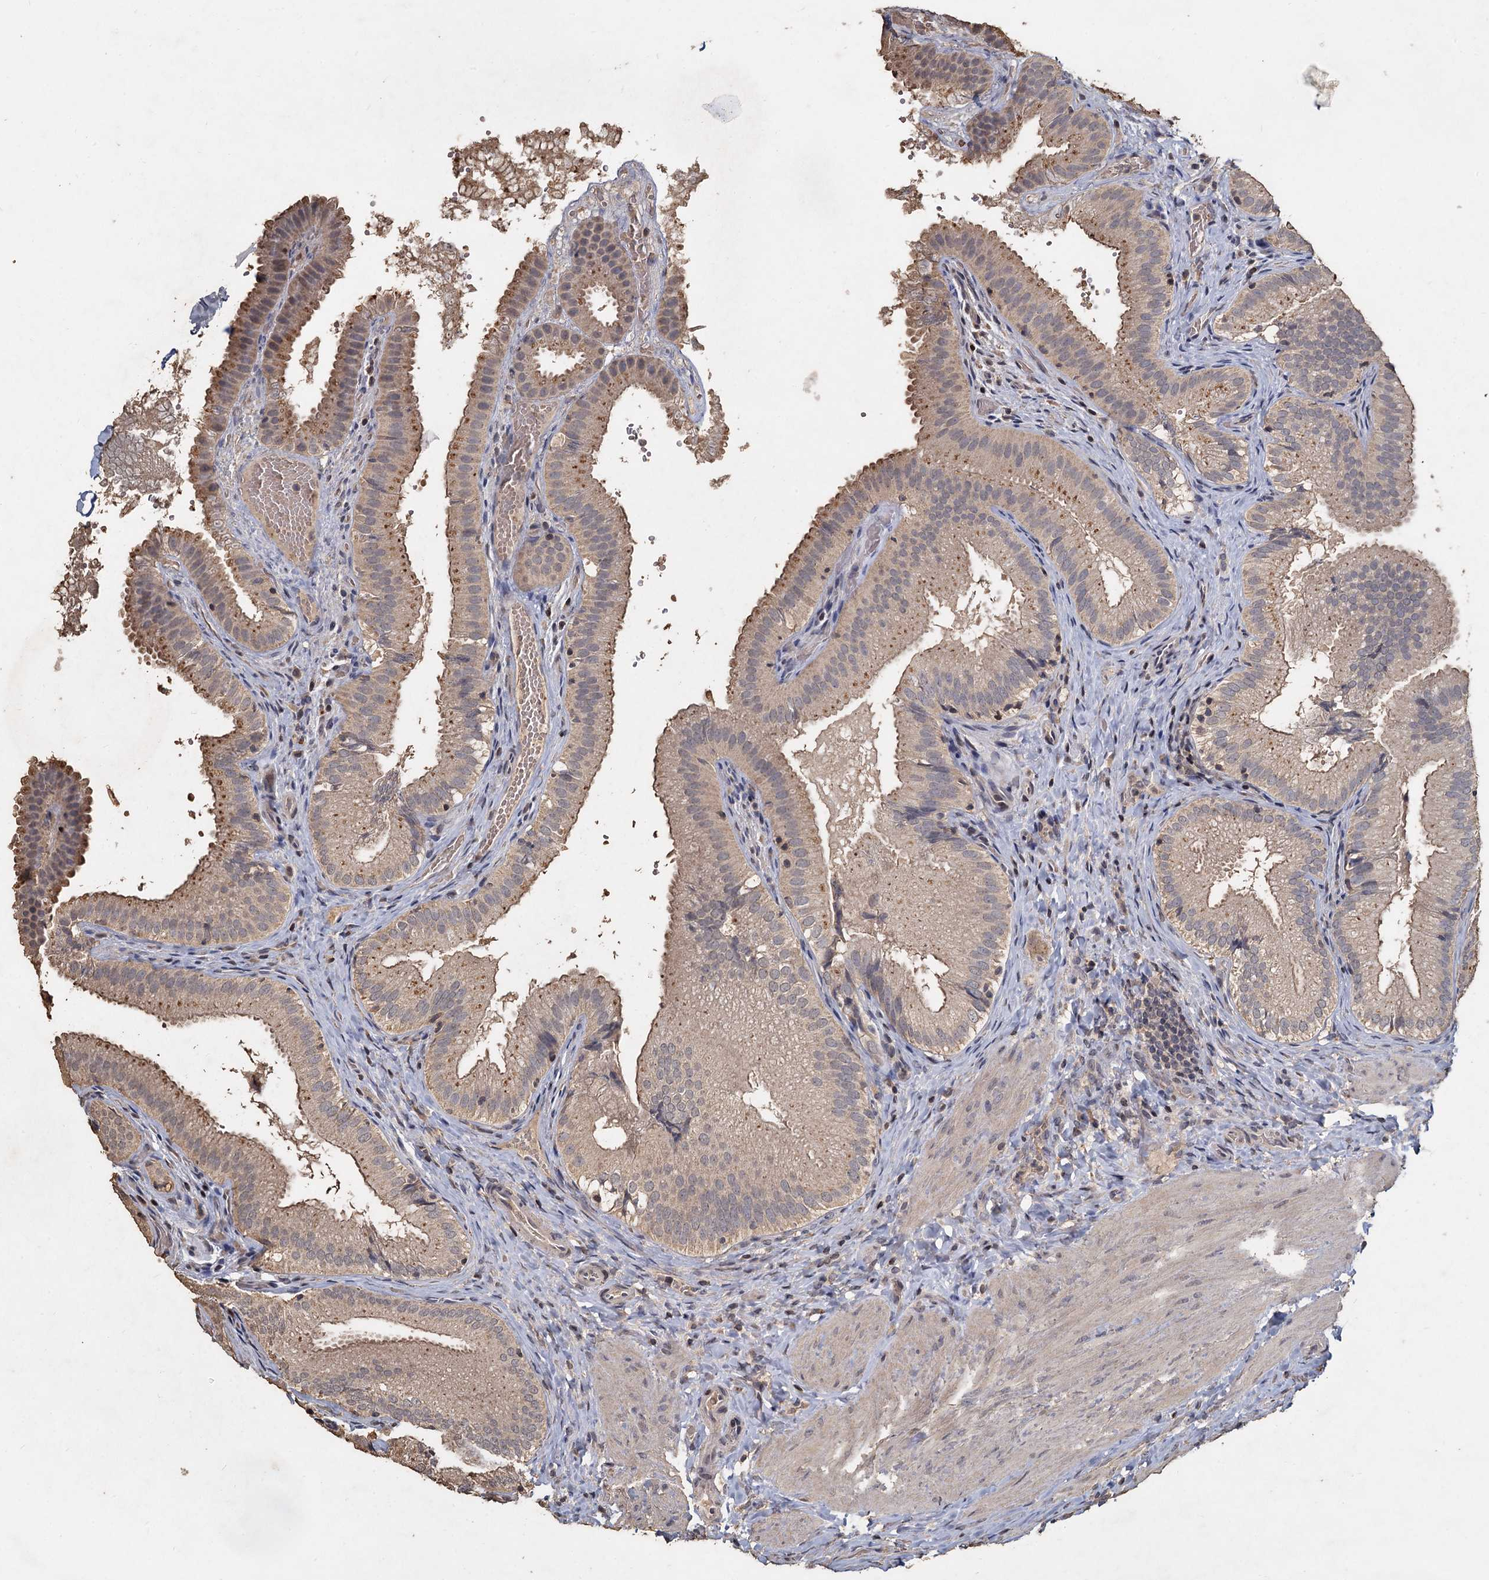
{"staining": {"intensity": "moderate", "quantity": "<25%", "location": "cytoplasmic/membranous"}, "tissue": "gallbladder", "cell_type": "Glandular cells", "image_type": "normal", "snomed": [{"axis": "morphology", "description": "Normal tissue, NOS"}, {"axis": "topography", "description": "Gallbladder"}], "caption": "Protein staining exhibits moderate cytoplasmic/membranous positivity in approximately <25% of glandular cells in benign gallbladder.", "gene": "CCDC61", "patient": {"sex": "female", "age": 30}}